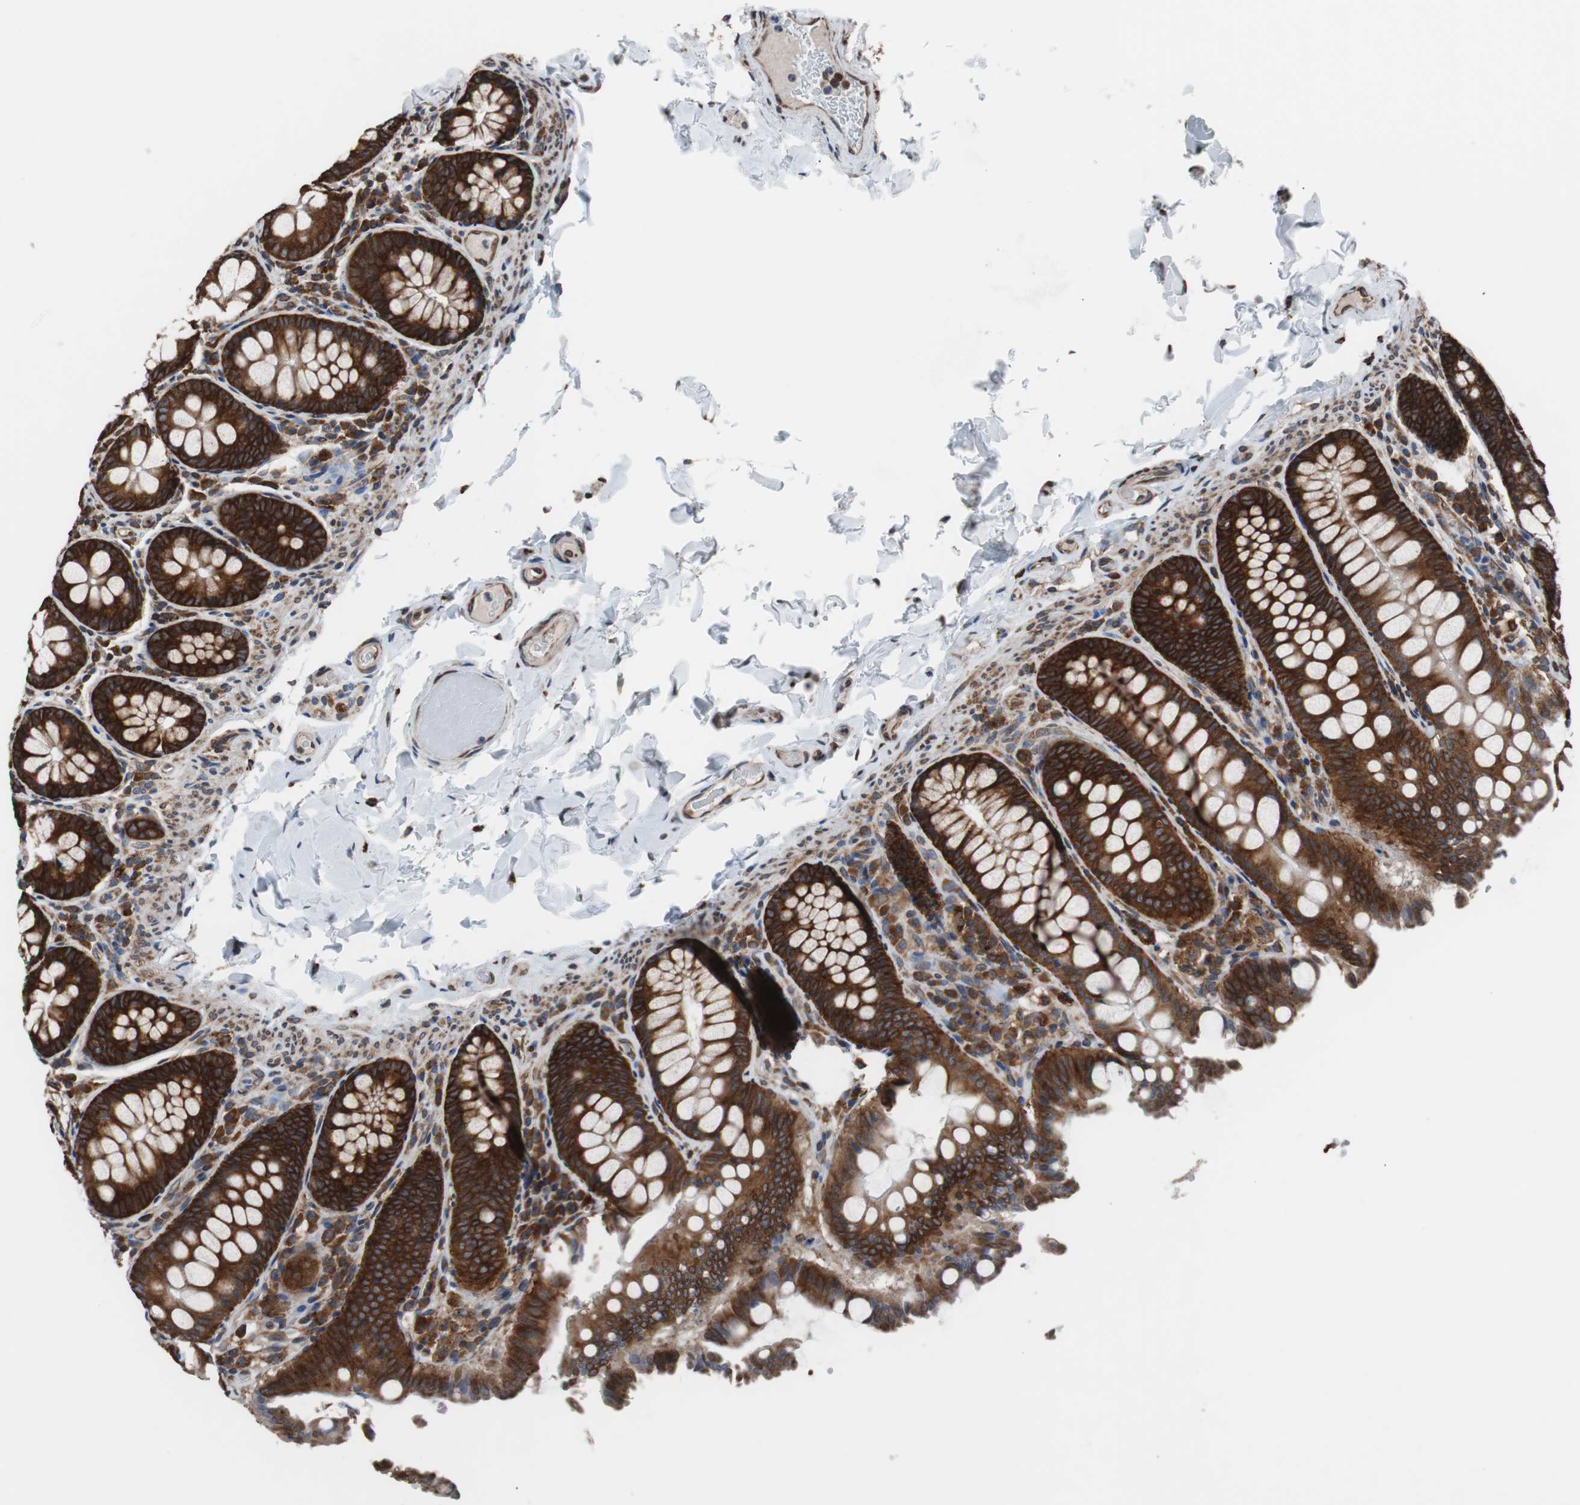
{"staining": {"intensity": "moderate", "quantity": ">75%", "location": "cytoplasmic/membranous"}, "tissue": "colon", "cell_type": "Endothelial cells", "image_type": "normal", "snomed": [{"axis": "morphology", "description": "Normal tissue, NOS"}, {"axis": "topography", "description": "Colon"}], "caption": "Protein staining of unremarkable colon reveals moderate cytoplasmic/membranous positivity in approximately >75% of endothelial cells. (DAB (3,3'-diaminobenzidine) = brown stain, brightfield microscopy at high magnification).", "gene": "USP10", "patient": {"sex": "female", "age": 61}}